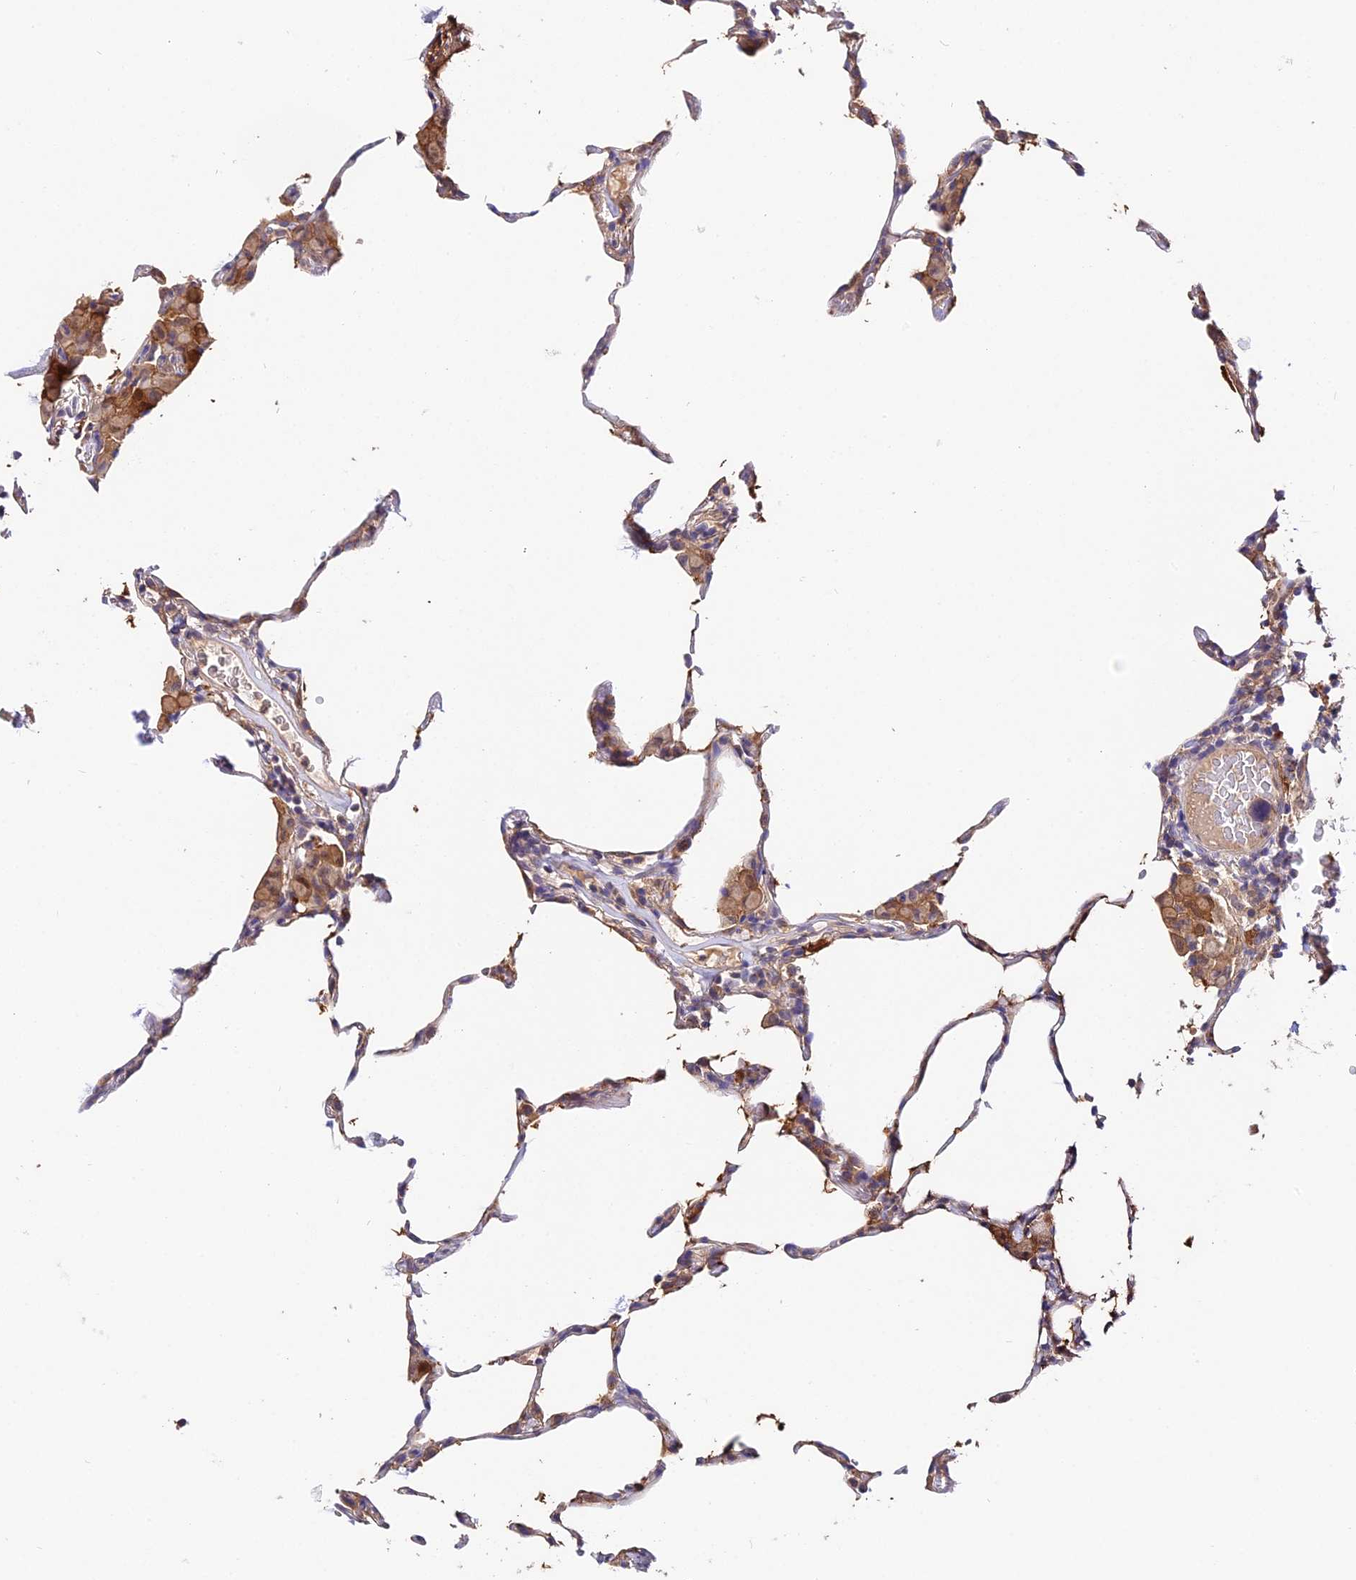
{"staining": {"intensity": "moderate", "quantity": "<25%", "location": "cytoplasmic/membranous"}, "tissue": "lung", "cell_type": "Alveolar cells", "image_type": "normal", "snomed": [{"axis": "morphology", "description": "Normal tissue, NOS"}, {"axis": "topography", "description": "Lung"}], "caption": "IHC of normal lung shows low levels of moderate cytoplasmic/membranous staining in about <25% of alveolar cells. (DAB IHC, brown staining for protein, blue staining for nuclei).", "gene": "ZBED8", "patient": {"sex": "female", "age": 57}}